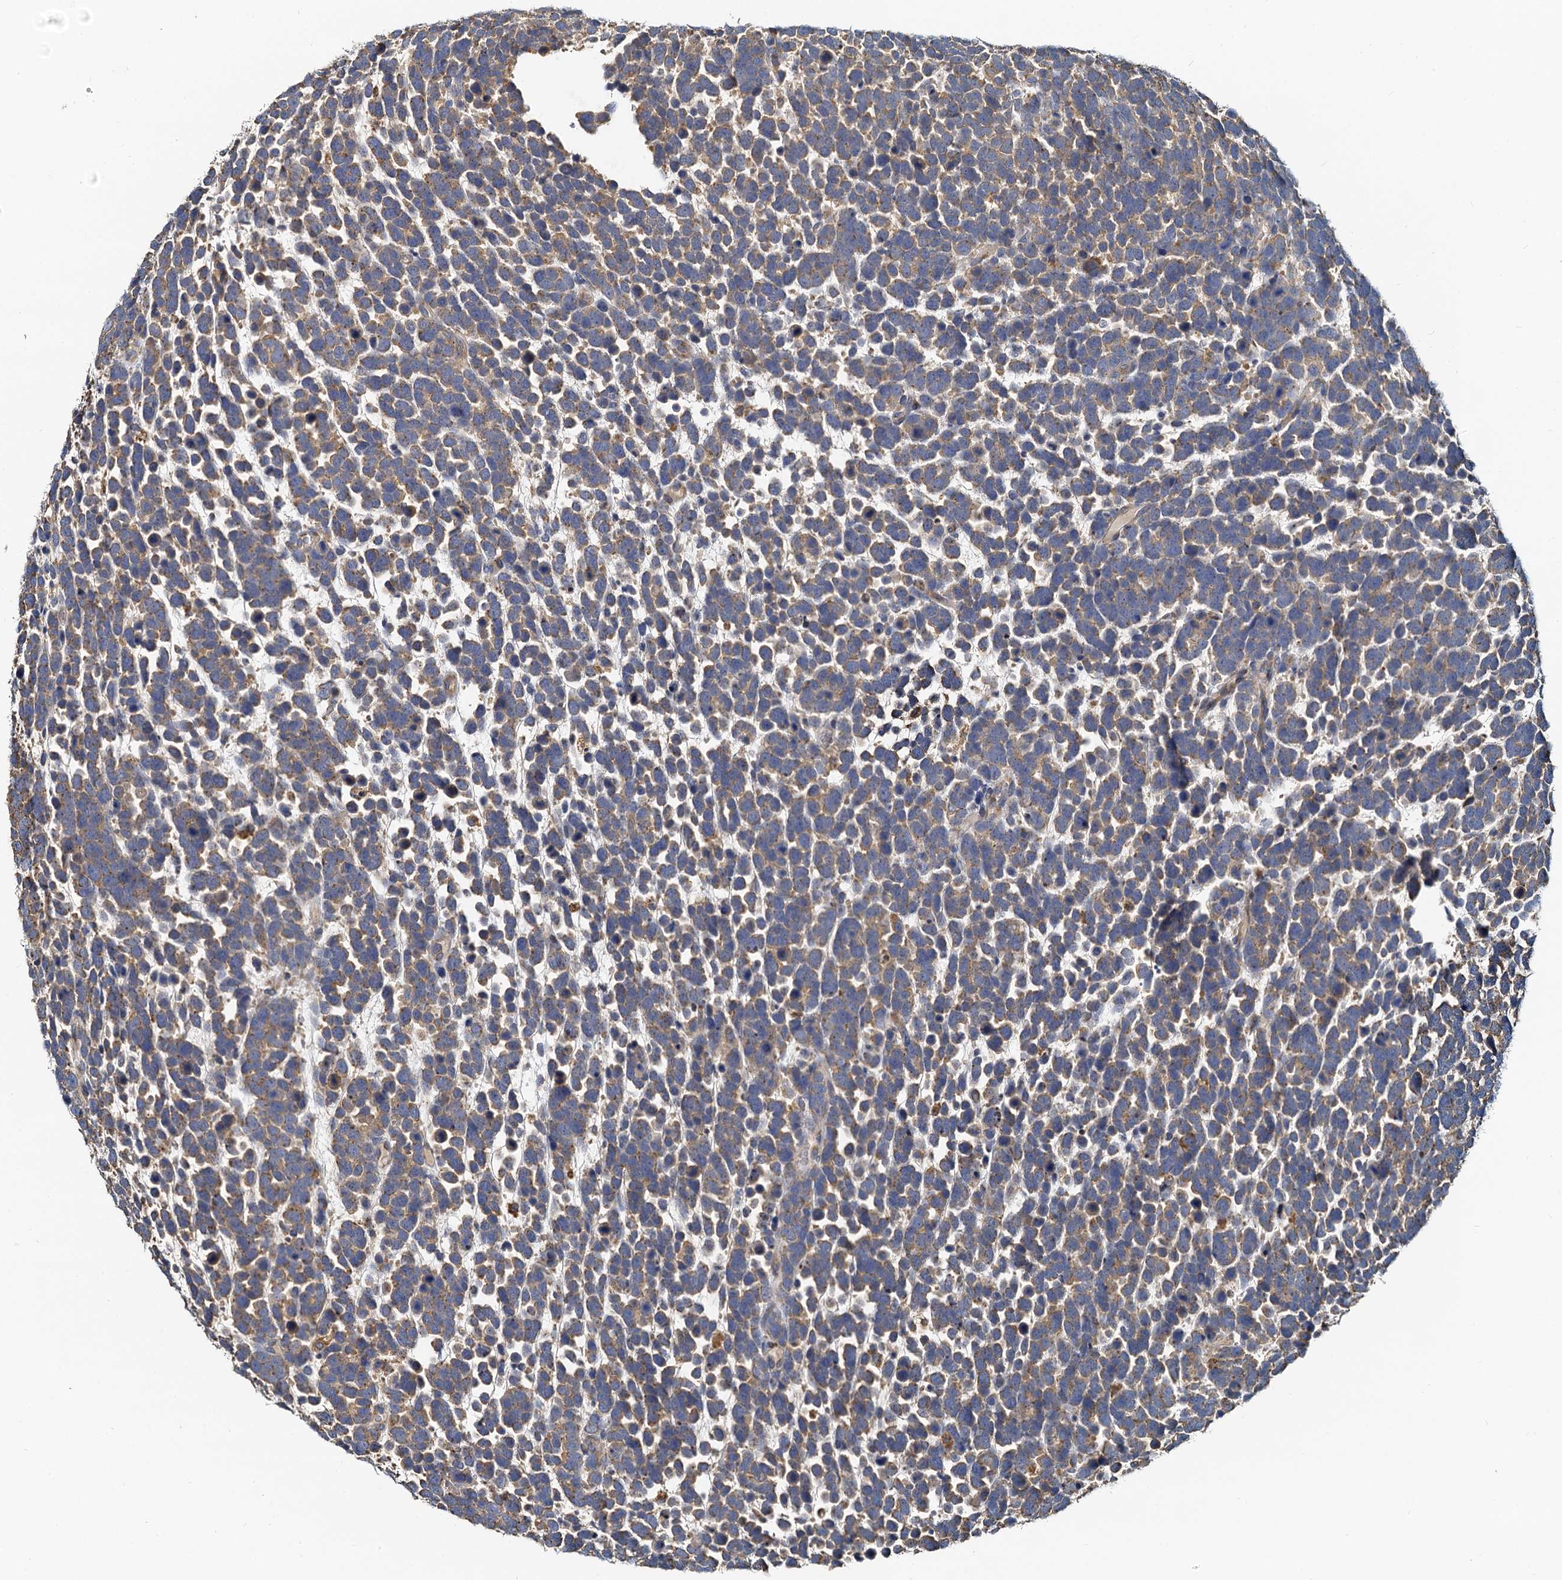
{"staining": {"intensity": "moderate", "quantity": ">75%", "location": "cytoplasmic/membranous"}, "tissue": "urothelial cancer", "cell_type": "Tumor cells", "image_type": "cancer", "snomed": [{"axis": "morphology", "description": "Urothelial carcinoma, High grade"}, {"axis": "topography", "description": "Urinary bladder"}], "caption": "The histopathology image reveals staining of urothelial cancer, revealing moderate cytoplasmic/membranous protein positivity (brown color) within tumor cells.", "gene": "NKAPD1", "patient": {"sex": "female", "age": 82}}